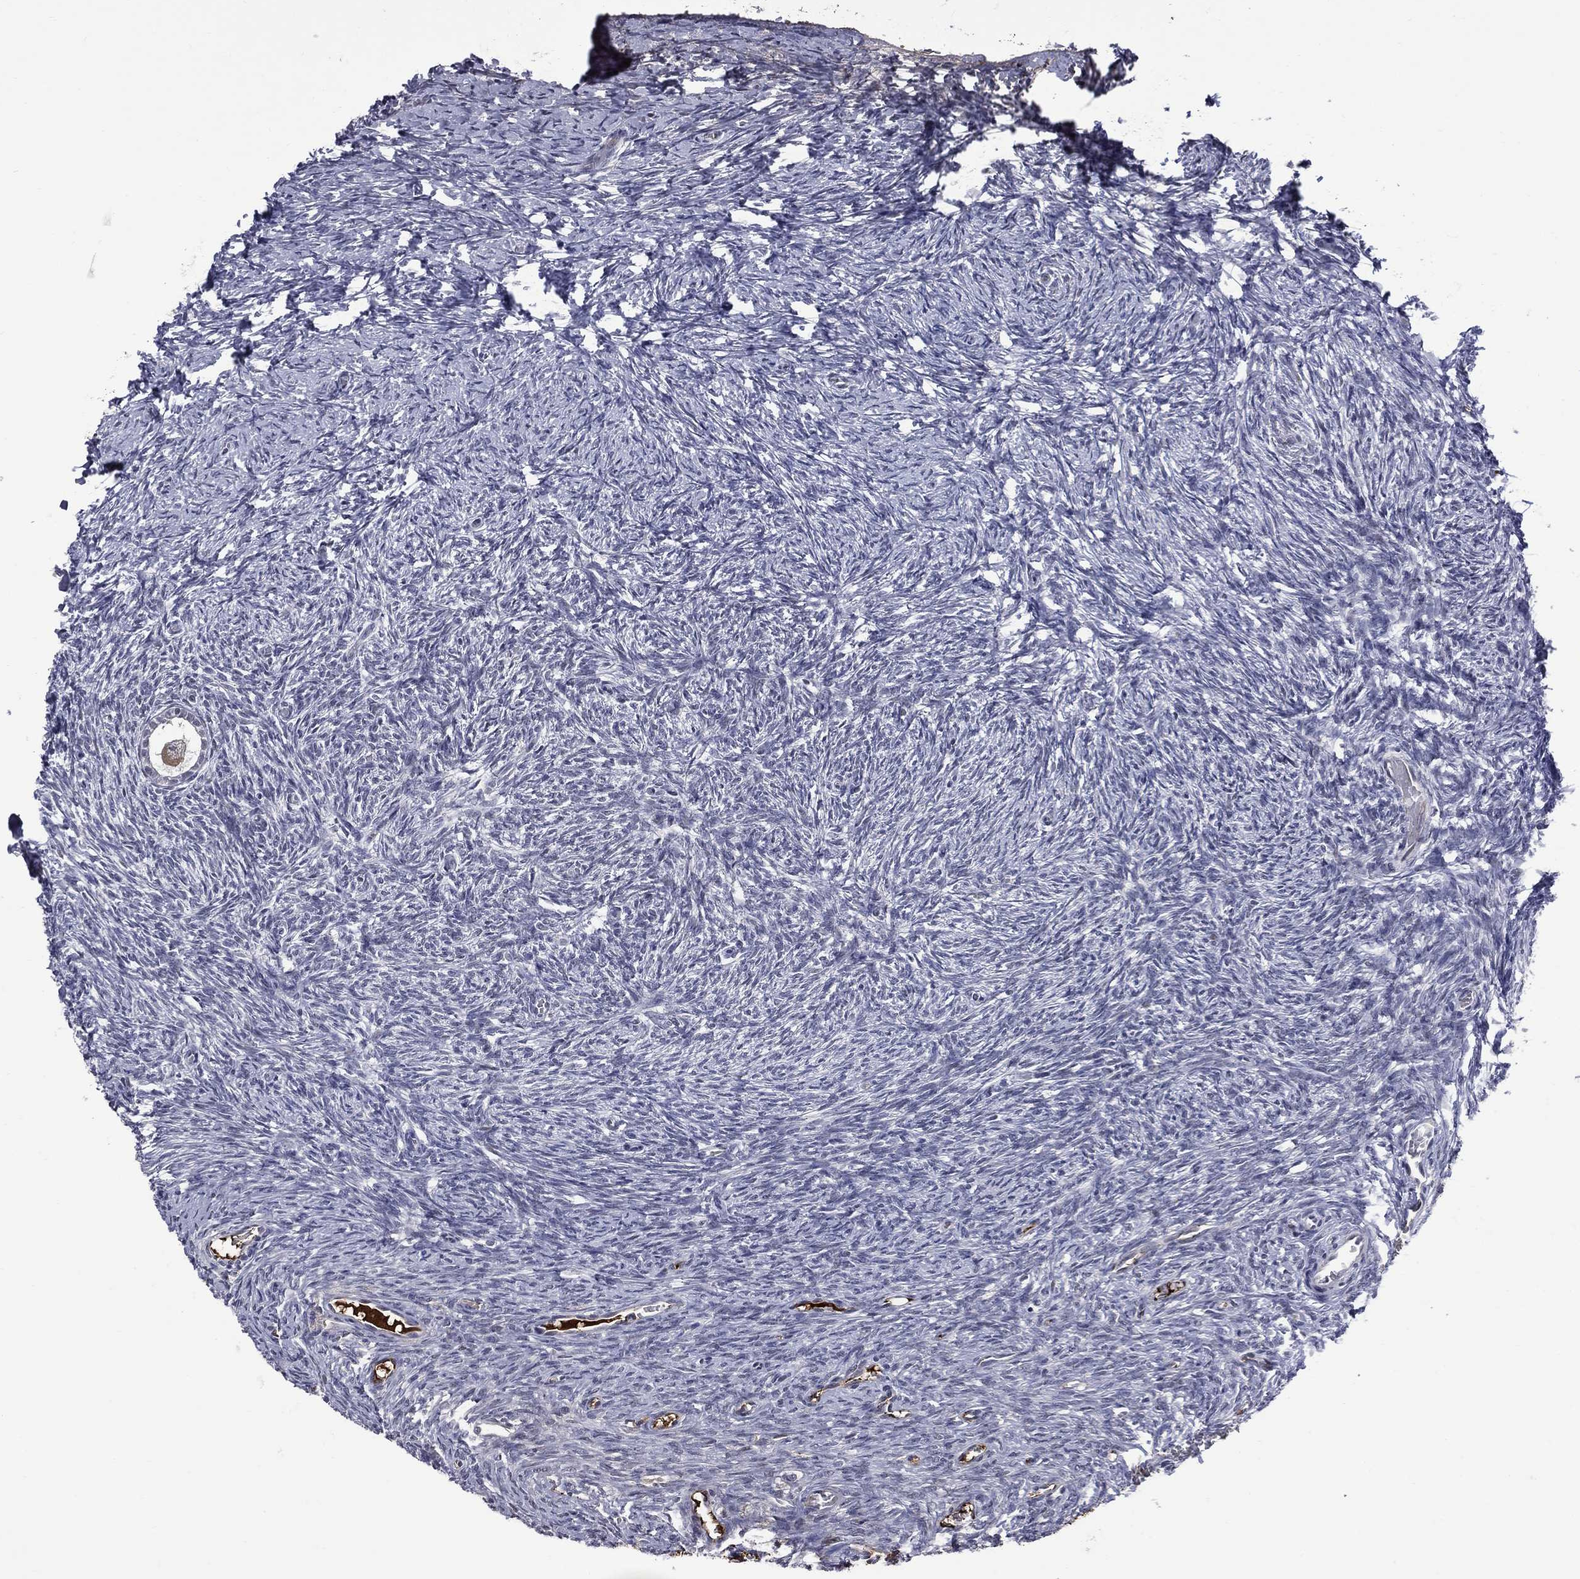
{"staining": {"intensity": "negative", "quantity": "none", "location": "none"}, "tissue": "ovary", "cell_type": "Follicle cells", "image_type": "normal", "snomed": [{"axis": "morphology", "description": "Normal tissue, NOS"}, {"axis": "topography", "description": "Ovary"}], "caption": "Protein analysis of normal ovary shows no significant staining in follicle cells. (IHC, brightfield microscopy, high magnification).", "gene": "FGG", "patient": {"sex": "female", "age": 39}}